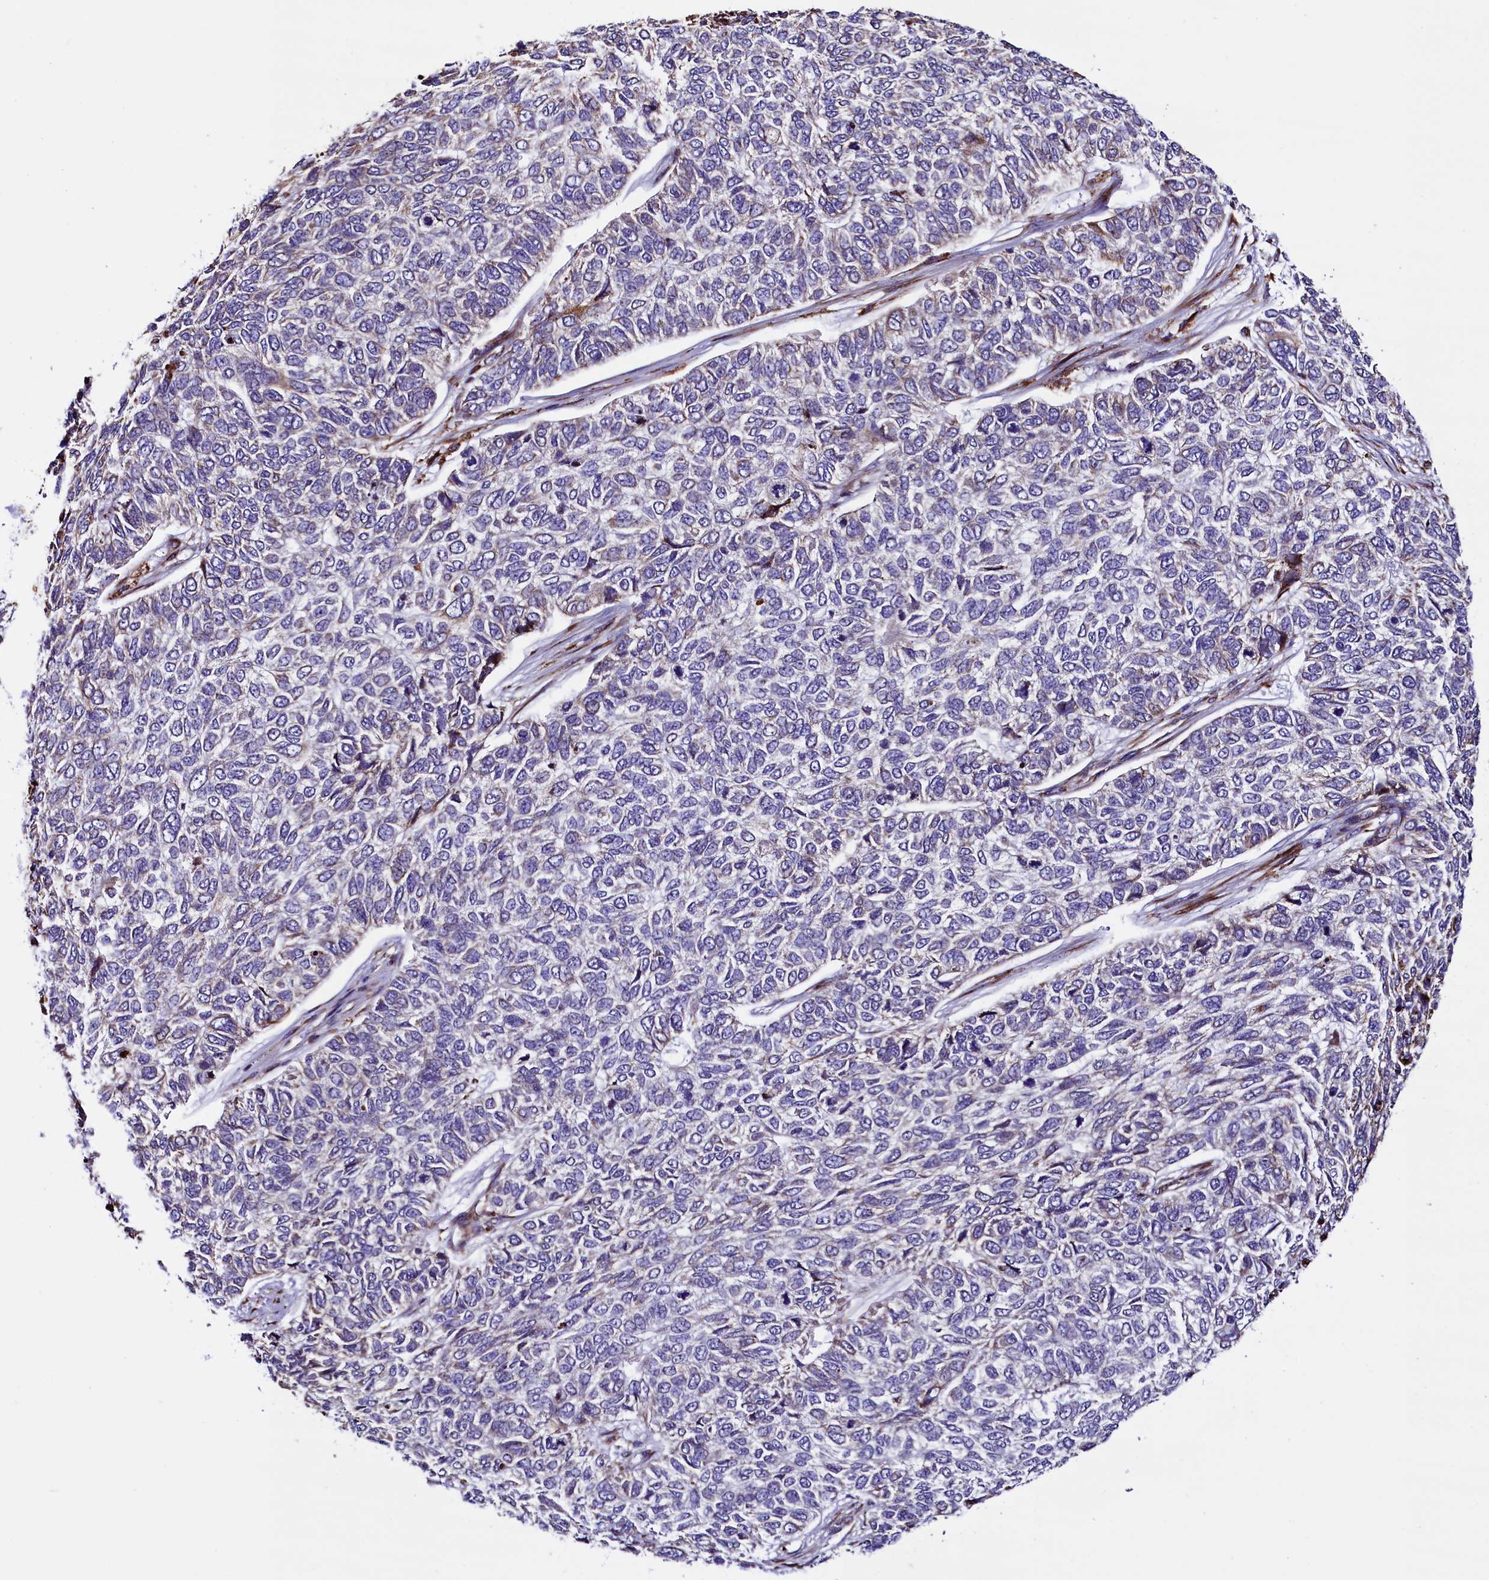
{"staining": {"intensity": "negative", "quantity": "none", "location": "none"}, "tissue": "skin cancer", "cell_type": "Tumor cells", "image_type": "cancer", "snomed": [{"axis": "morphology", "description": "Basal cell carcinoma"}, {"axis": "topography", "description": "Skin"}], "caption": "Immunohistochemical staining of human skin basal cell carcinoma reveals no significant positivity in tumor cells.", "gene": "CMTR2", "patient": {"sex": "female", "age": 65}}